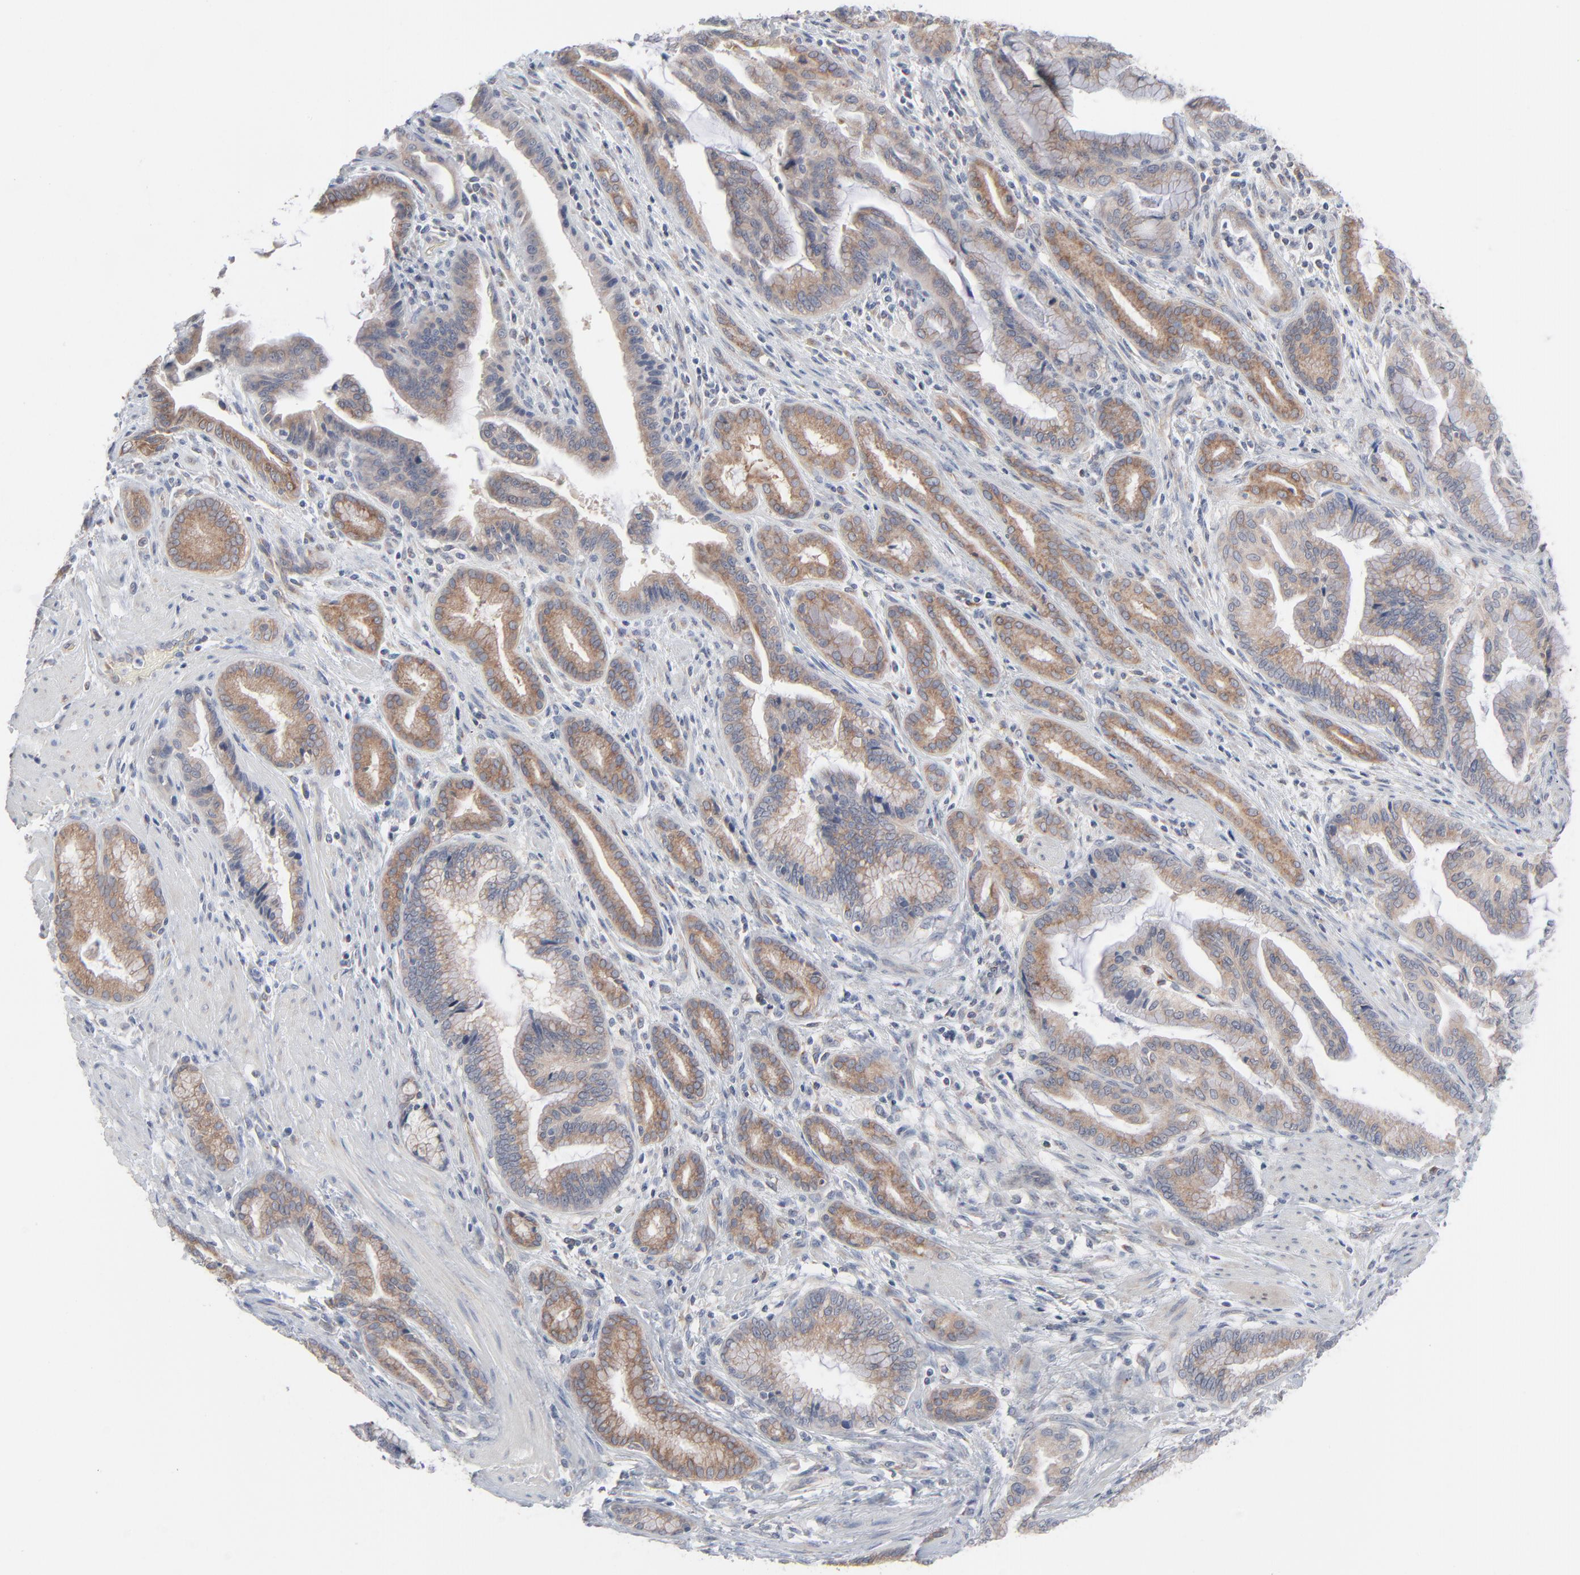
{"staining": {"intensity": "moderate", "quantity": ">75%", "location": "cytoplasmic/membranous"}, "tissue": "pancreatic cancer", "cell_type": "Tumor cells", "image_type": "cancer", "snomed": [{"axis": "morphology", "description": "Adenocarcinoma, NOS"}, {"axis": "topography", "description": "Pancreas"}], "caption": "Pancreatic cancer (adenocarcinoma) stained with DAB (3,3'-diaminobenzidine) immunohistochemistry (IHC) reveals medium levels of moderate cytoplasmic/membranous positivity in about >75% of tumor cells.", "gene": "KDSR", "patient": {"sex": "female", "age": 64}}